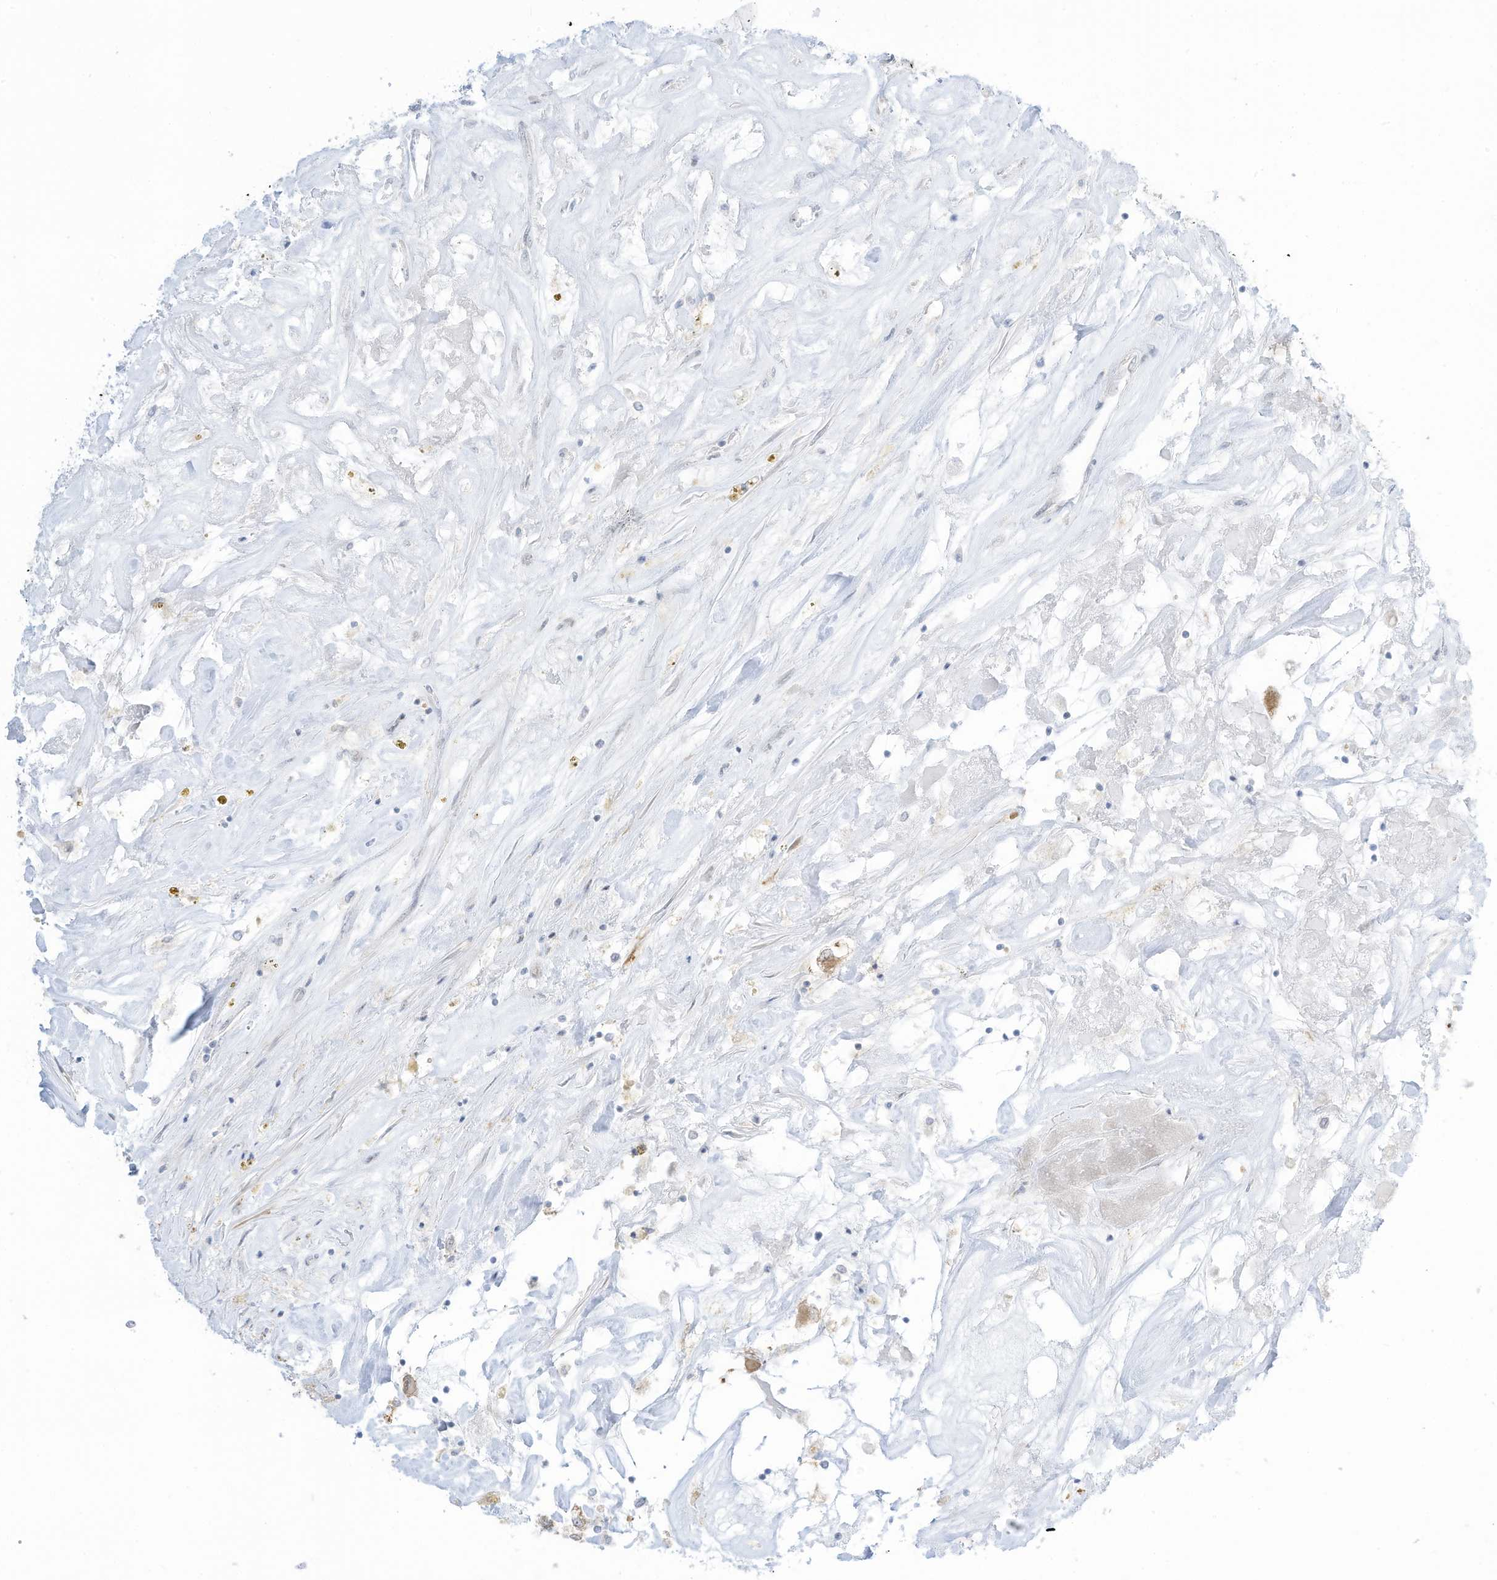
{"staining": {"intensity": "weak", "quantity": "<25%", "location": "cytoplasmic/membranous"}, "tissue": "renal cancer", "cell_type": "Tumor cells", "image_type": "cancer", "snomed": [{"axis": "morphology", "description": "Adenocarcinoma, NOS"}, {"axis": "topography", "description": "Kidney"}], "caption": "DAB (3,3'-diaminobenzidine) immunohistochemical staining of human renal cancer reveals no significant expression in tumor cells.", "gene": "ASPRV1", "patient": {"sex": "female", "age": 52}}